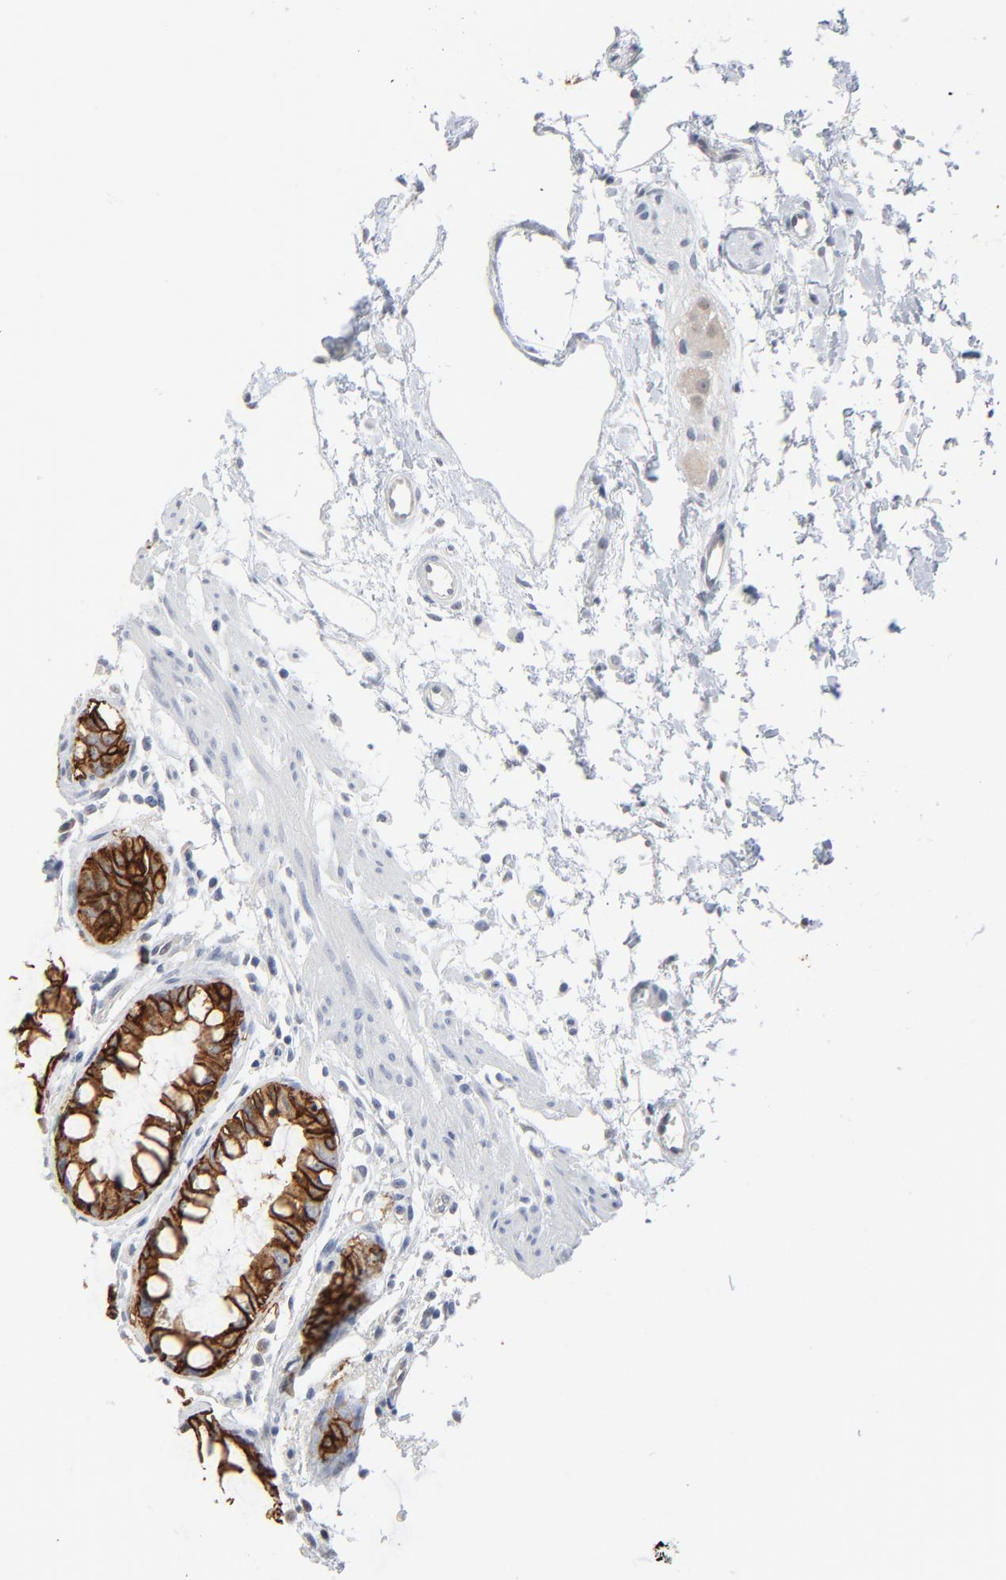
{"staining": {"intensity": "strong", "quantity": ">75%", "location": "cytoplasmic/membranous"}, "tissue": "rectum", "cell_type": "Glandular cells", "image_type": "normal", "snomed": [{"axis": "morphology", "description": "Normal tissue, NOS"}, {"axis": "morphology", "description": "Adenocarcinoma, NOS"}, {"axis": "topography", "description": "Rectum"}], "caption": "DAB (3,3'-diaminobenzidine) immunohistochemical staining of benign human rectum shows strong cytoplasmic/membranous protein expression in approximately >75% of glandular cells. Using DAB (brown) and hematoxylin (blue) stains, captured at high magnification using brightfield microscopy.", "gene": "EPCAM", "patient": {"sex": "female", "age": 65}}